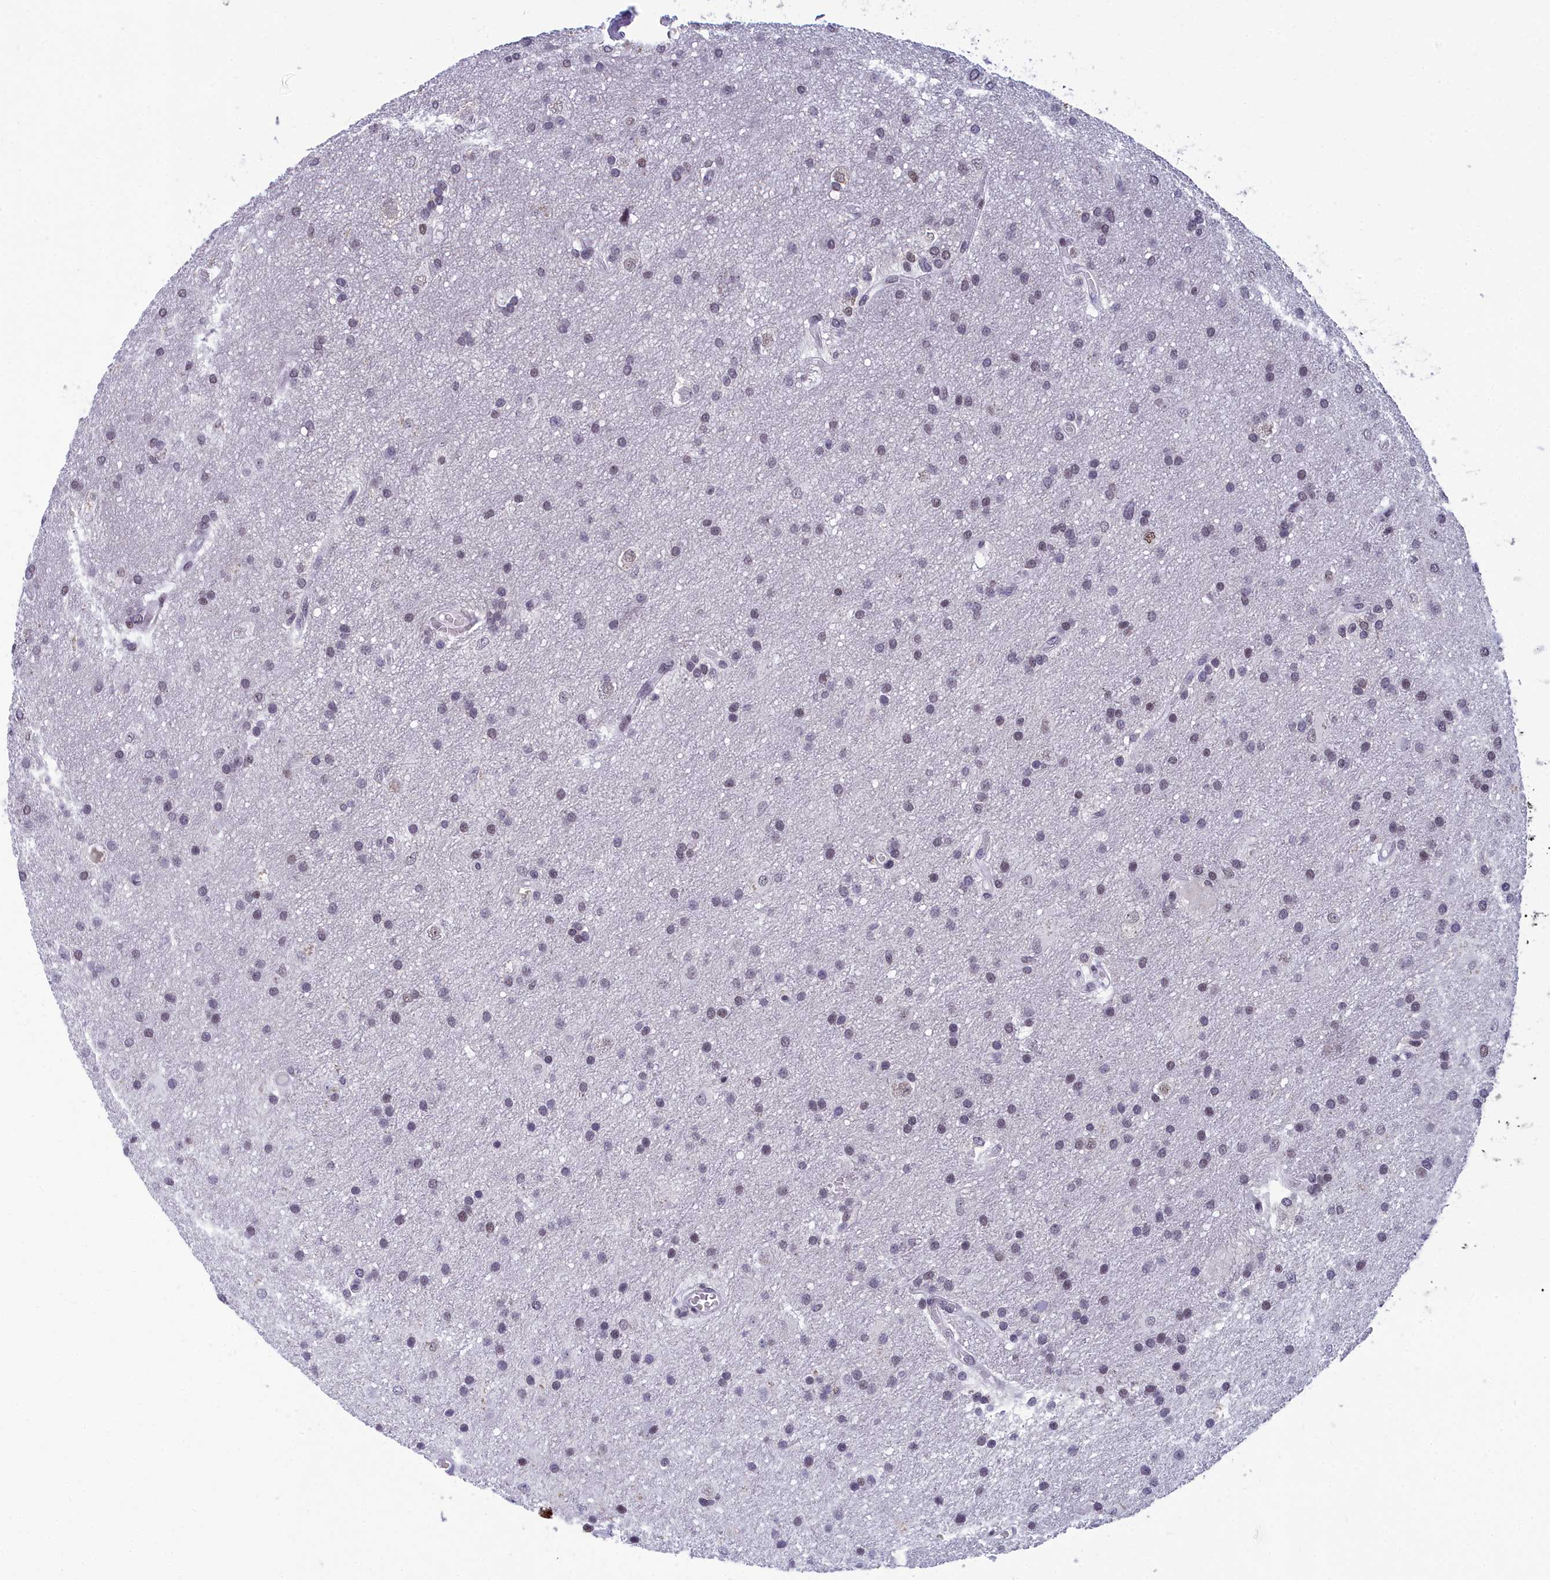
{"staining": {"intensity": "moderate", "quantity": "<25%", "location": "nuclear"}, "tissue": "glioma", "cell_type": "Tumor cells", "image_type": "cancer", "snomed": [{"axis": "morphology", "description": "Glioma, malignant, Low grade"}, {"axis": "topography", "description": "Brain"}], "caption": "The image shows staining of malignant glioma (low-grade), revealing moderate nuclear protein positivity (brown color) within tumor cells.", "gene": "CCDC97", "patient": {"sex": "male", "age": 66}}